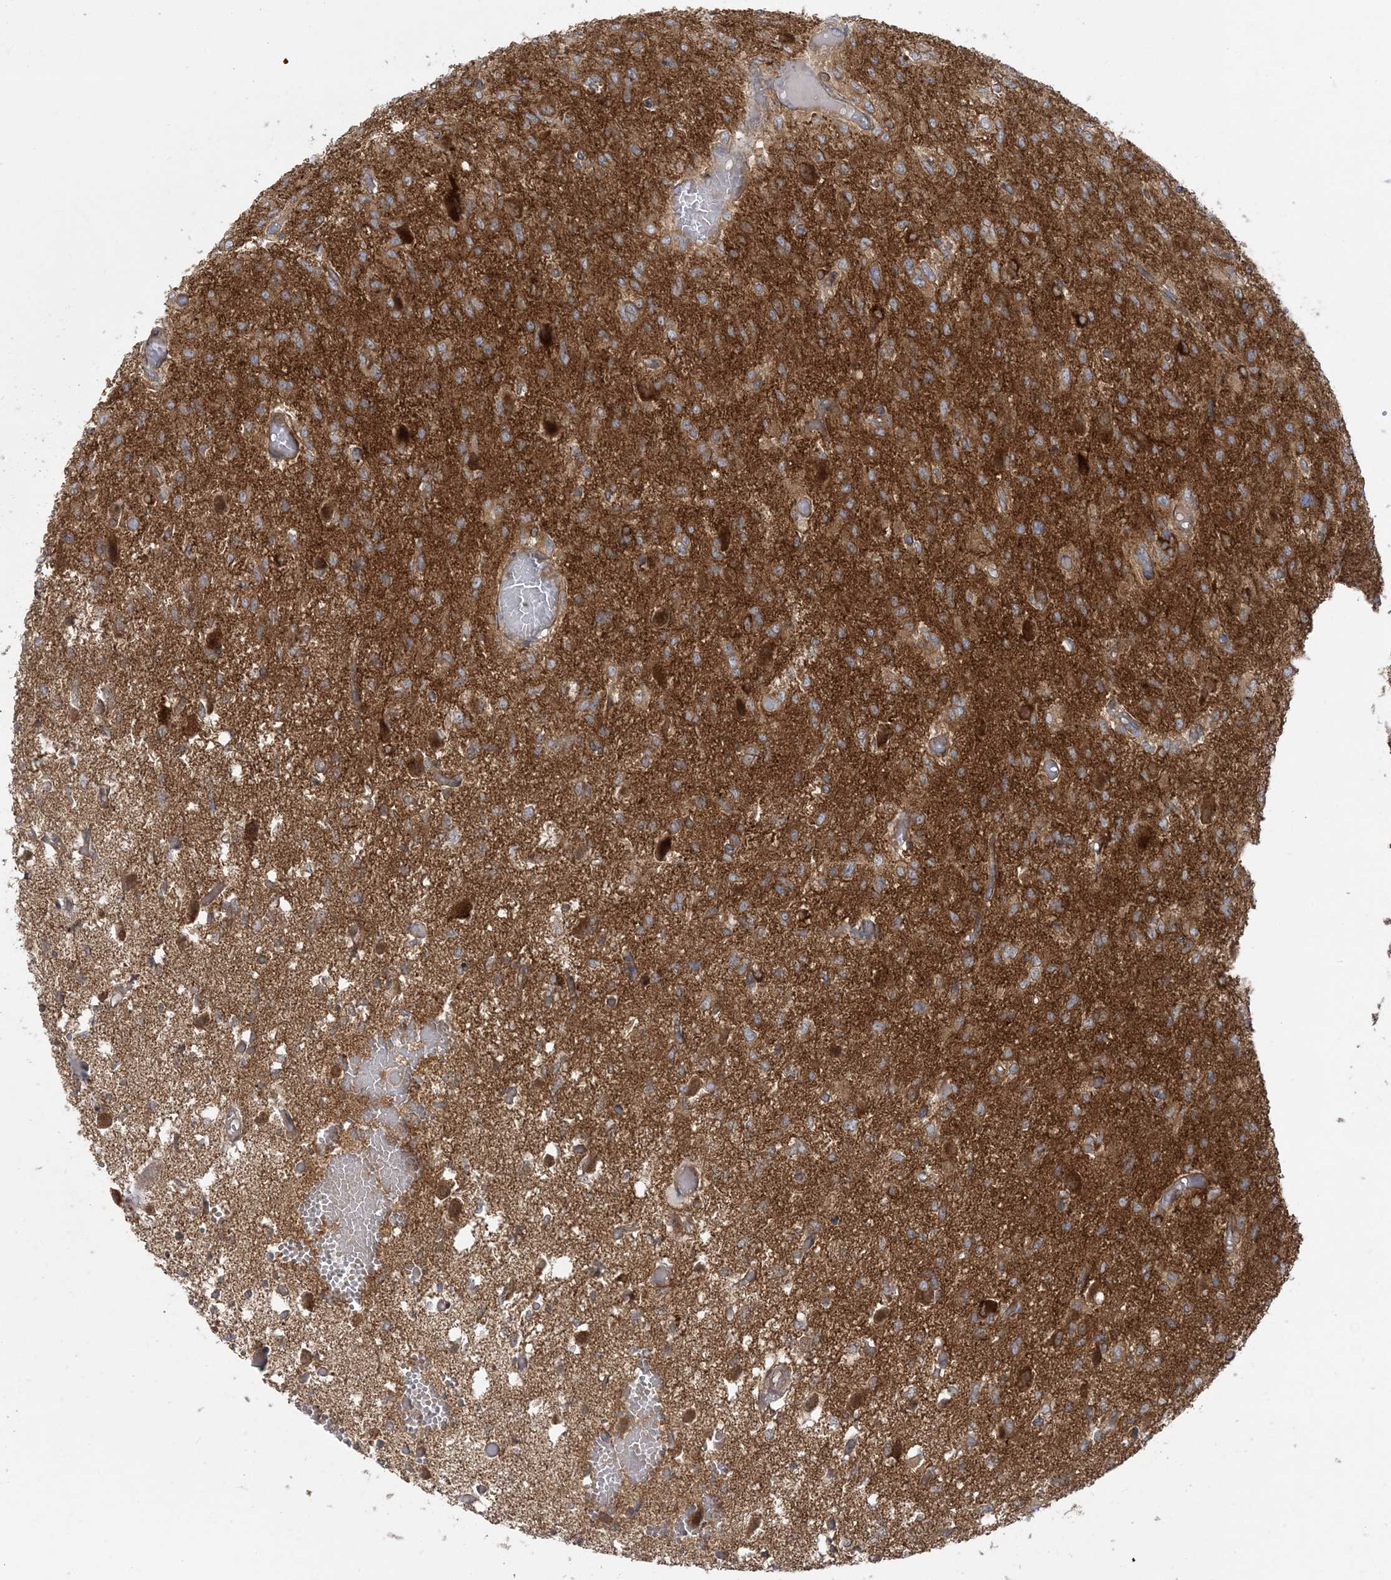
{"staining": {"intensity": "moderate", "quantity": "<25%", "location": "cytoplasmic/membranous"}, "tissue": "glioma", "cell_type": "Tumor cells", "image_type": "cancer", "snomed": [{"axis": "morphology", "description": "Glioma, malignant, High grade"}, {"axis": "topography", "description": "Brain"}], "caption": "Immunohistochemical staining of human glioma exhibits low levels of moderate cytoplasmic/membranous expression in about <25% of tumor cells.", "gene": "STAM", "patient": {"sex": "female", "age": 59}}